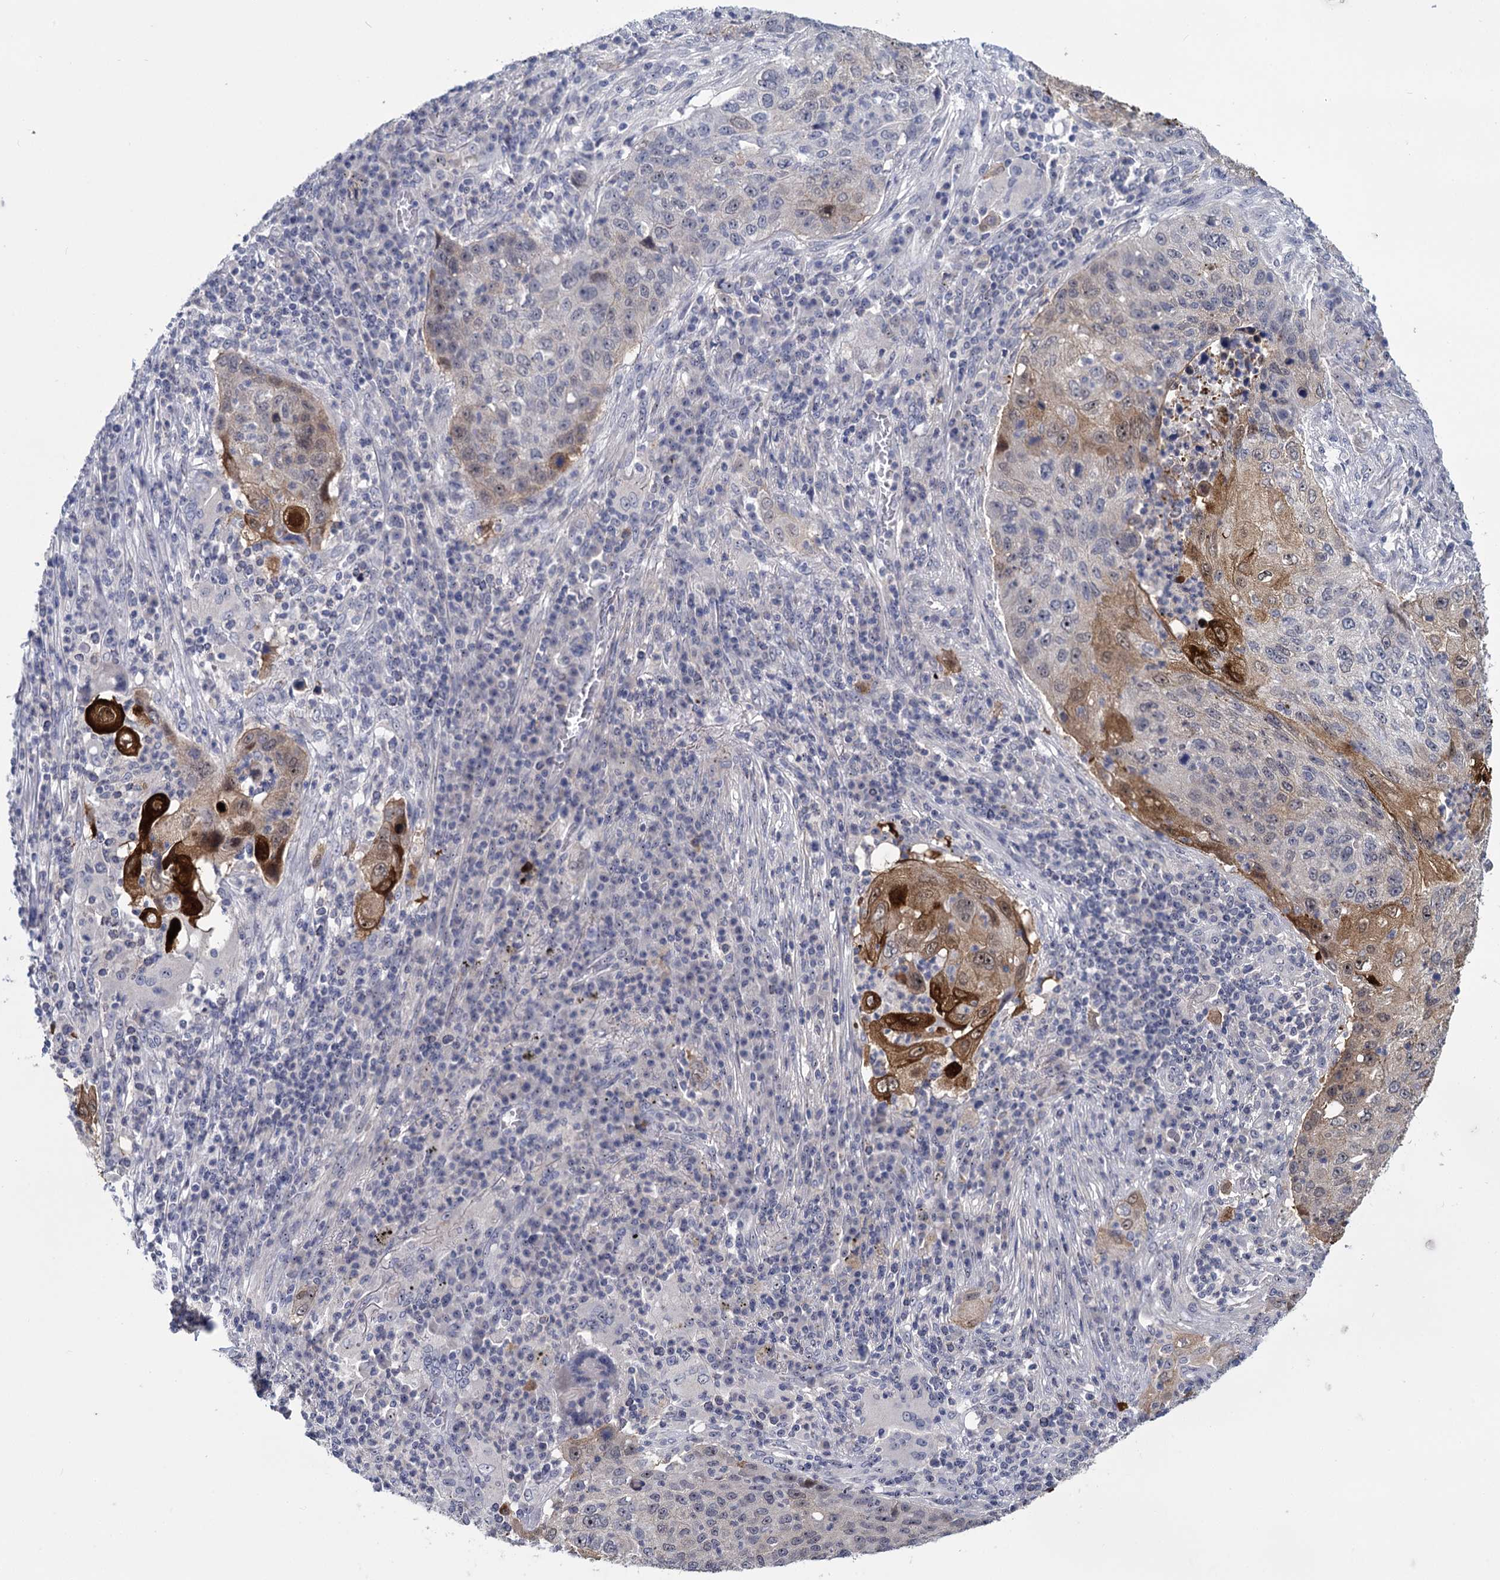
{"staining": {"intensity": "strong", "quantity": "<25%", "location": "cytoplasmic/membranous,nuclear"}, "tissue": "lung cancer", "cell_type": "Tumor cells", "image_type": "cancer", "snomed": [{"axis": "morphology", "description": "Squamous cell carcinoma, NOS"}, {"axis": "topography", "description": "Lung"}], "caption": "An IHC micrograph of tumor tissue is shown. Protein staining in brown labels strong cytoplasmic/membranous and nuclear positivity in lung cancer within tumor cells.", "gene": "SFN", "patient": {"sex": "female", "age": 63}}